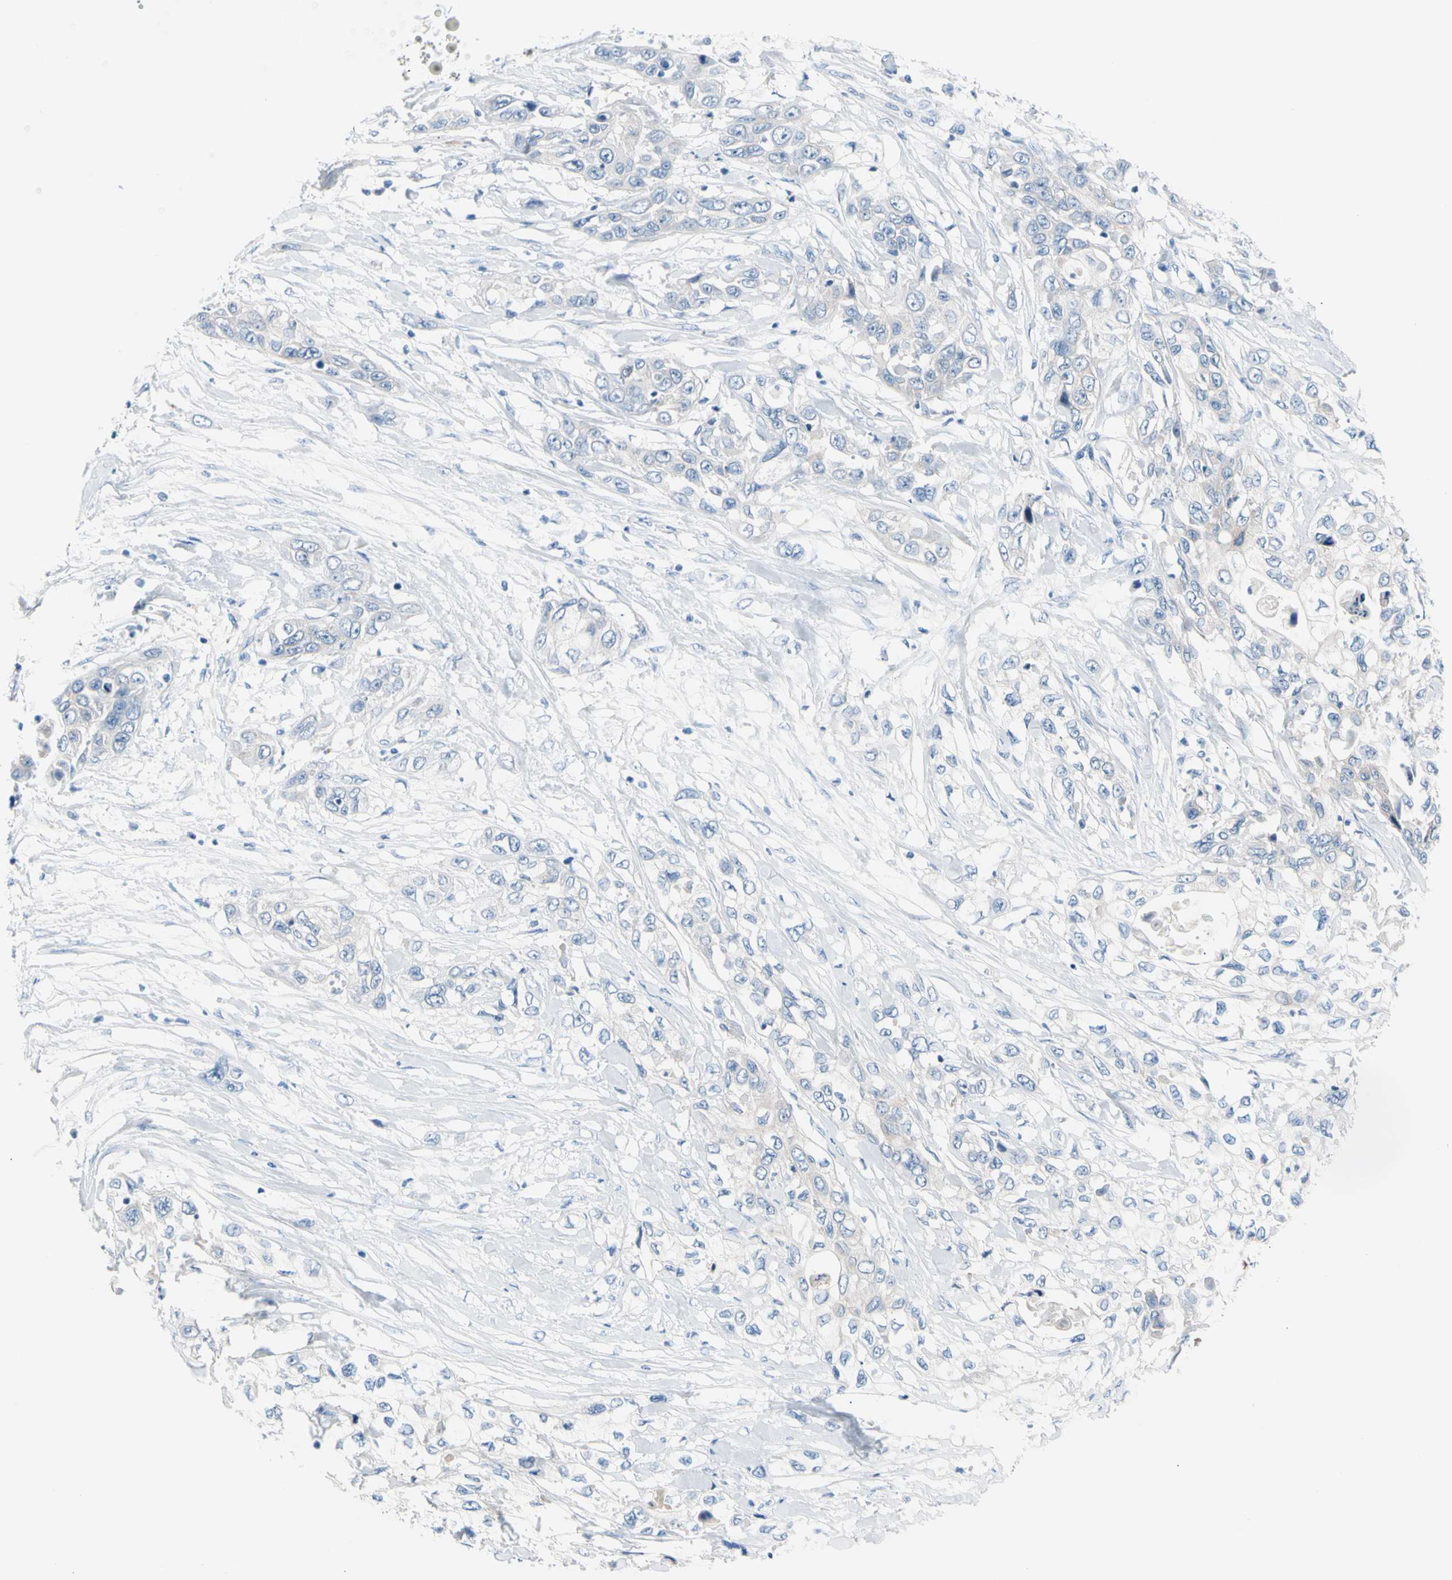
{"staining": {"intensity": "weak", "quantity": "<25%", "location": "cytoplasmic/membranous"}, "tissue": "pancreatic cancer", "cell_type": "Tumor cells", "image_type": "cancer", "snomed": [{"axis": "morphology", "description": "Adenocarcinoma, NOS"}, {"axis": "topography", "description": "Pancreas"}], "caption": "Histopathology image shows no significant protein expression in tumor cells of pancreatic adenocarcinoma.", "gene": "CASQ1", "patient": {"sex": "female", "age": 70}}